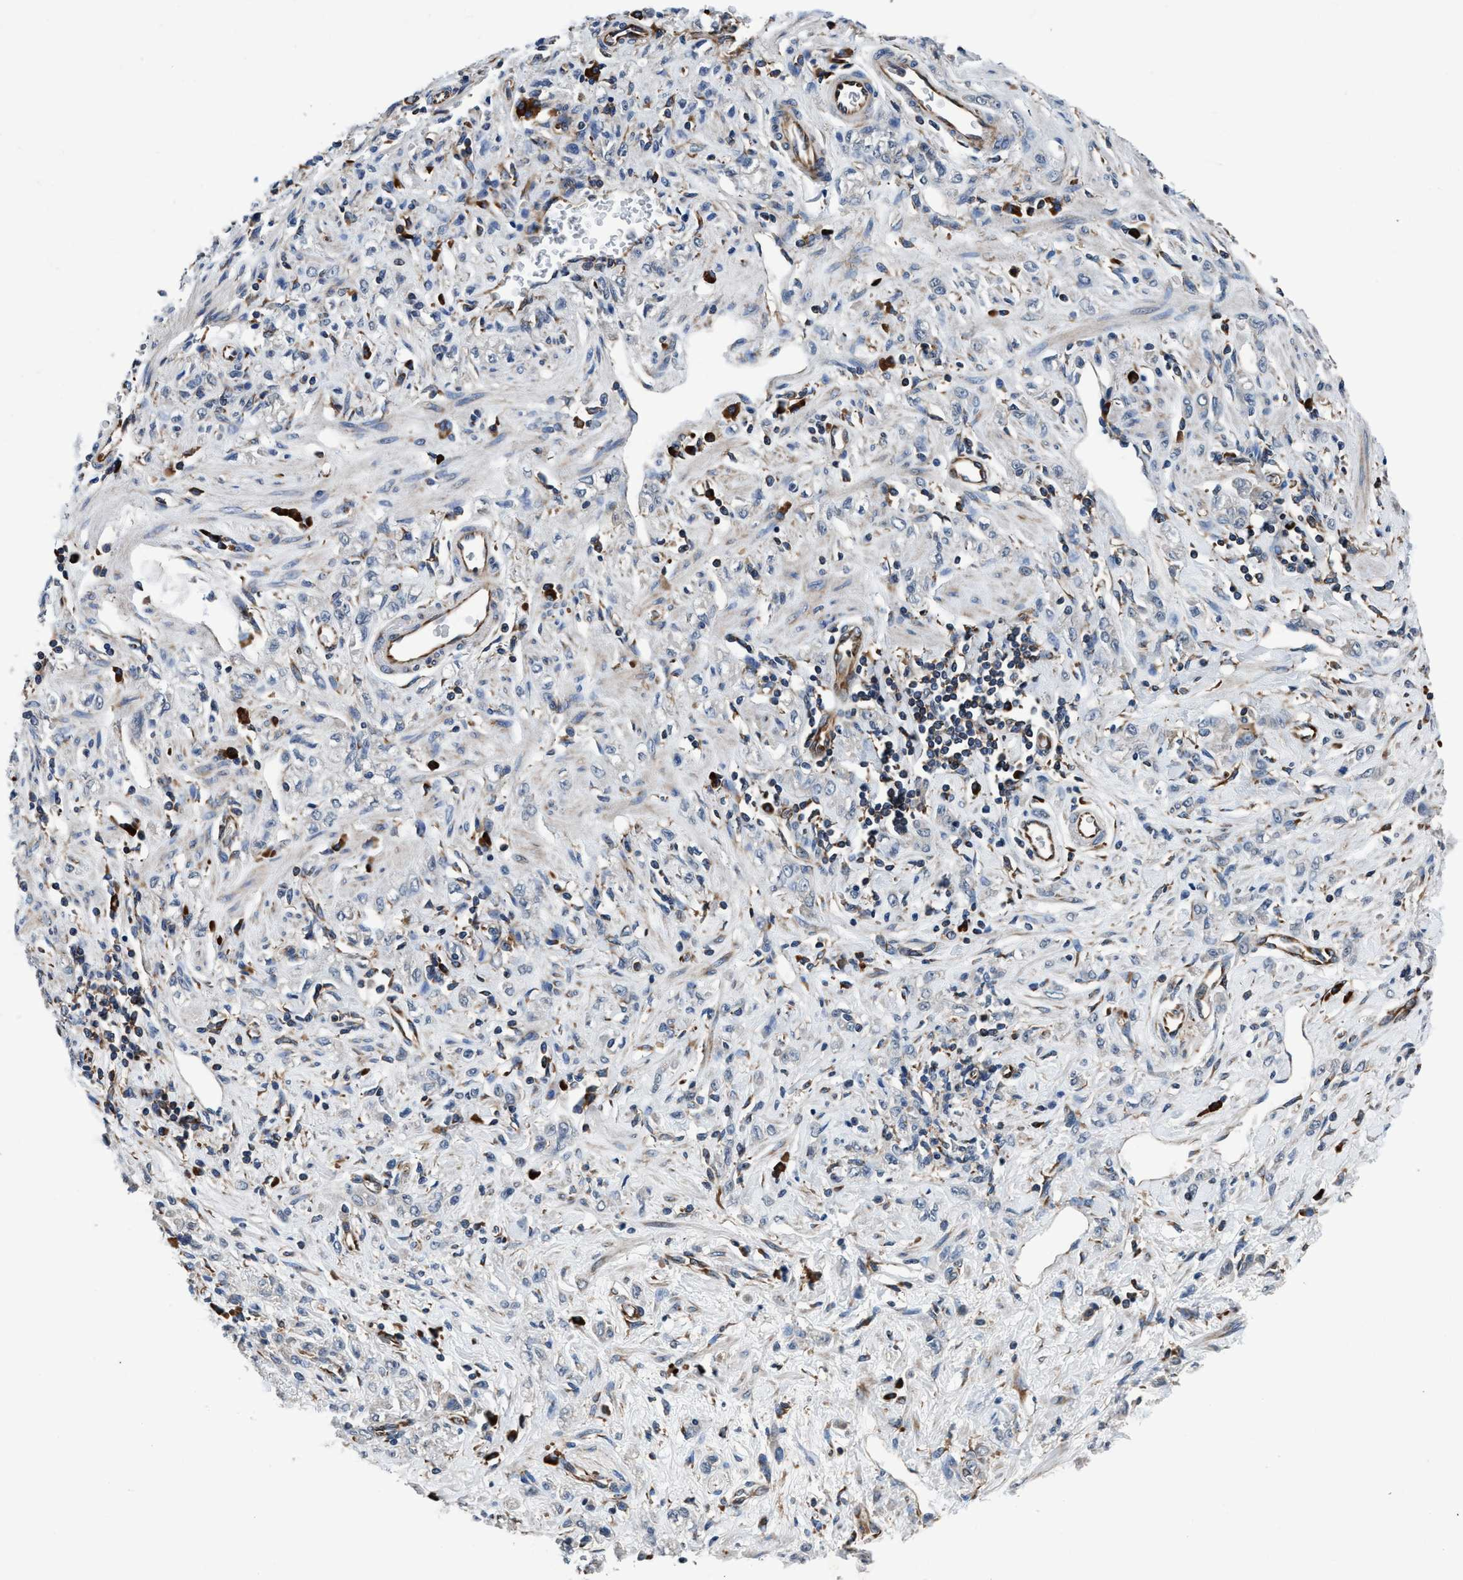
{"staining": {"intensity": "negative", "quantity": "none", "location": "none"}, "tissue": "stomach cancer", "cell_type": "Tumor cells", "image_type": "cancer", "snomed": [{"axis": "morphology", "description": "Normal tissue, NOS"}, {"axis": "morphology", "description": "Adenocarcinoma, NOS"}, {"axis": "topography", "description": "Stomach"}], "caption": "IHC photomicrograph of neoplastic tissue: human stomach cancer (adenocarcinoma) stained with DAB (3,3'-diaminobenzidine) displays no significant protein expression in tumor cells. (Immunohistochemistry (ihc), brightfield microscopy, high magnification).", "gene": "ENDOG", "patient": {"sex": "male", "age": 82}}